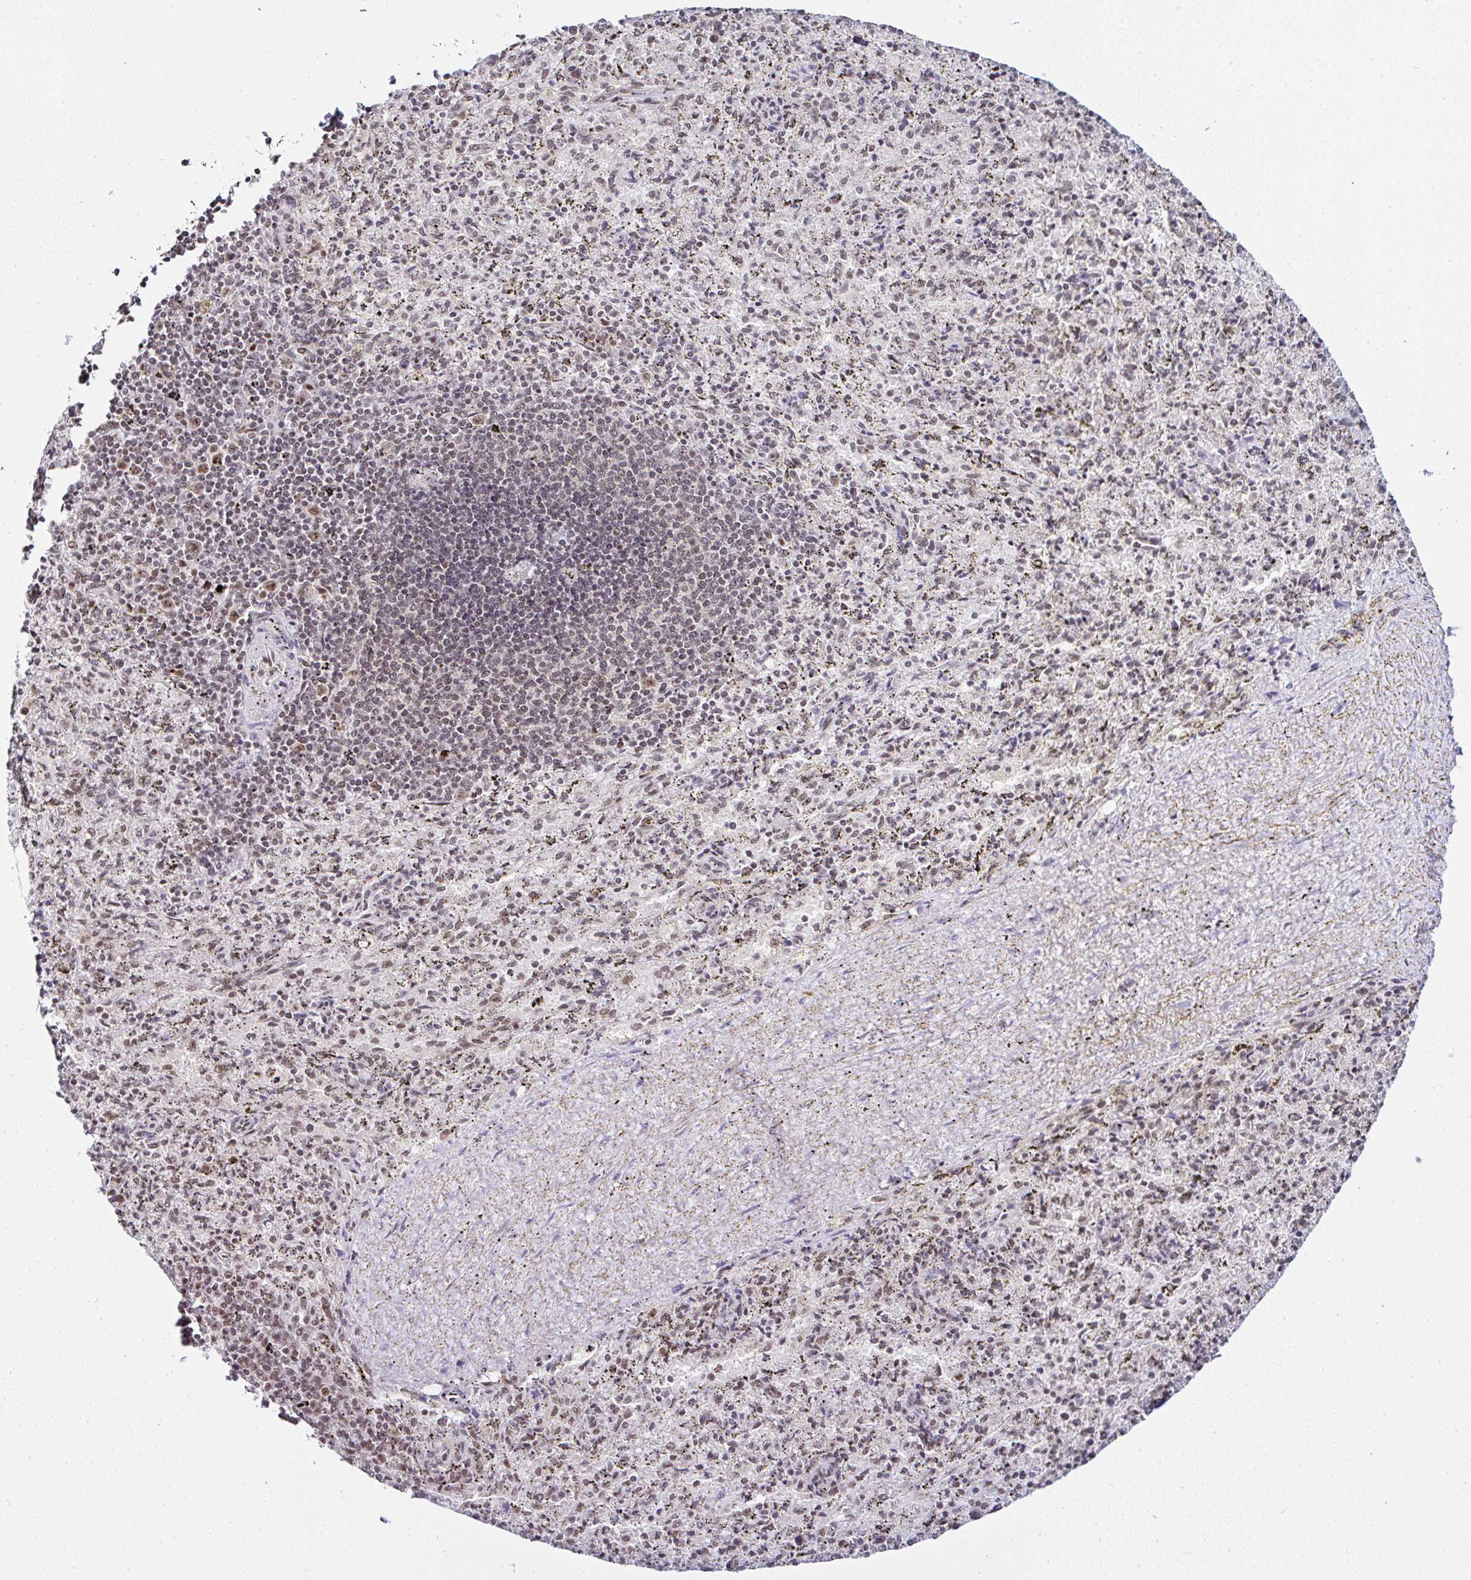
{"staining": {"intensity": "moderate", "quantity": "25%-75%", "location": "nuclear"}, "tissue": "spleen", "cell_type": "Cells in red pulp", "image_type": "normal", "snomed": [{"axis": "morphology", "description": "Normal tissue, NOS"}, {"axis": "topography", "description": "Spleen"}], "caption": "Immunohistochemistry staining of unremarkable spleen, which displays medium levels of moderate nuclear staining in about 25%-75% of cells in red pulp indicating moderate nuclear protein positivity. The staining was performed using DAB (3,3'-diaminobenzidine) (brown) for protein detection and nuclei were counterstained in hematoxylin (blue).", "gene": "PTPN2", "patient": {"sex": "male", "age": 57}}